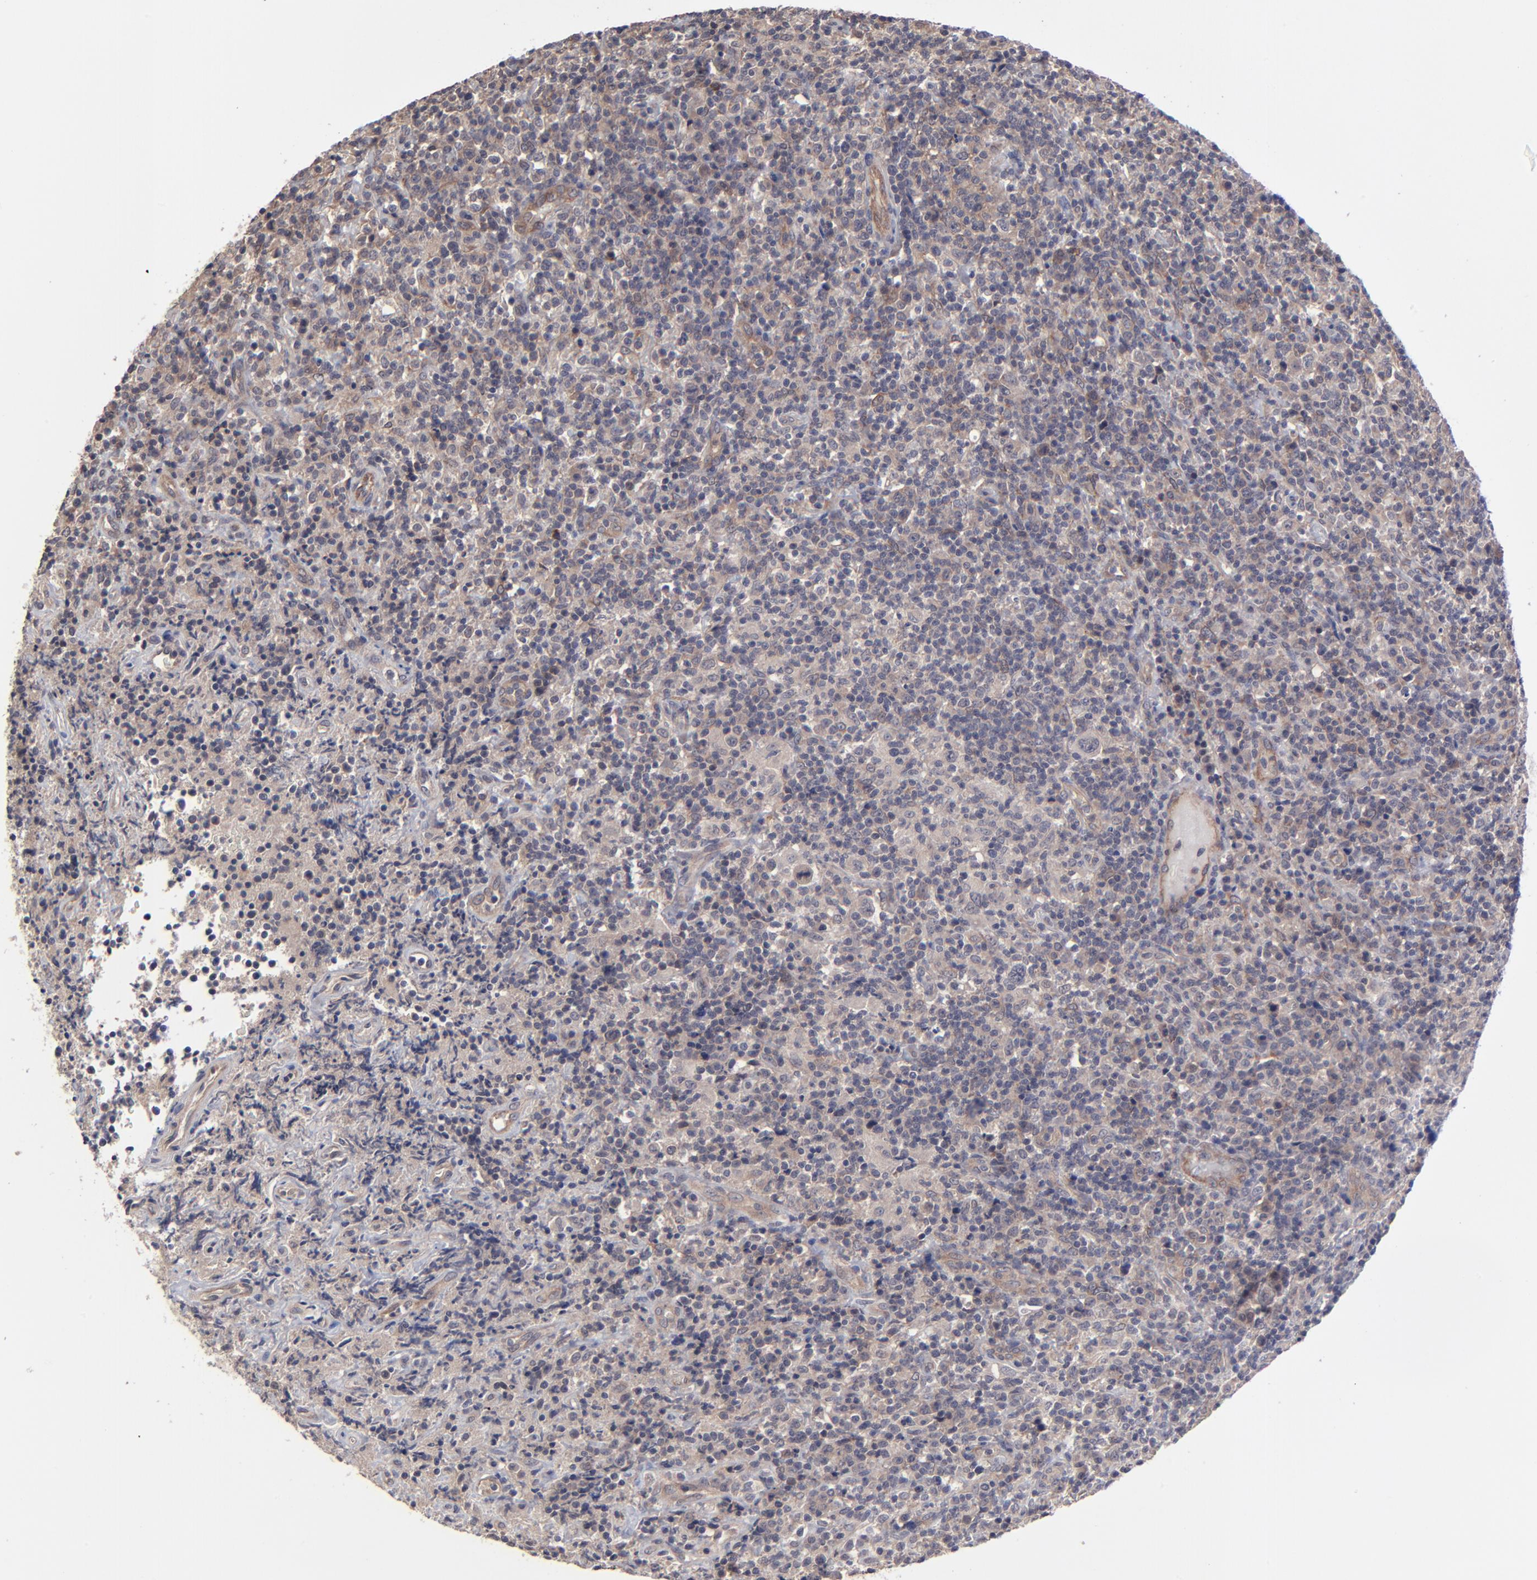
{"staining": {"intensity": "weak", "quantity": "25%-75%", "location": "cytoplasmic/membranous"}, "tissue": "lymphoma", "cell_type": "Tumor cells", "image_type": "cancer", "snomed": [{"axis": "morphology", "description": "Hodgkin's disease, NOS"}, {"axis": "topography", "description": "Lymph node"}], "caption": "Human Hodgkin's disease stained with a protein marker reveals weak staining in tumor cells.", "gene": "ZNF780B", "patient": {"sex": "male", "age": 65}}